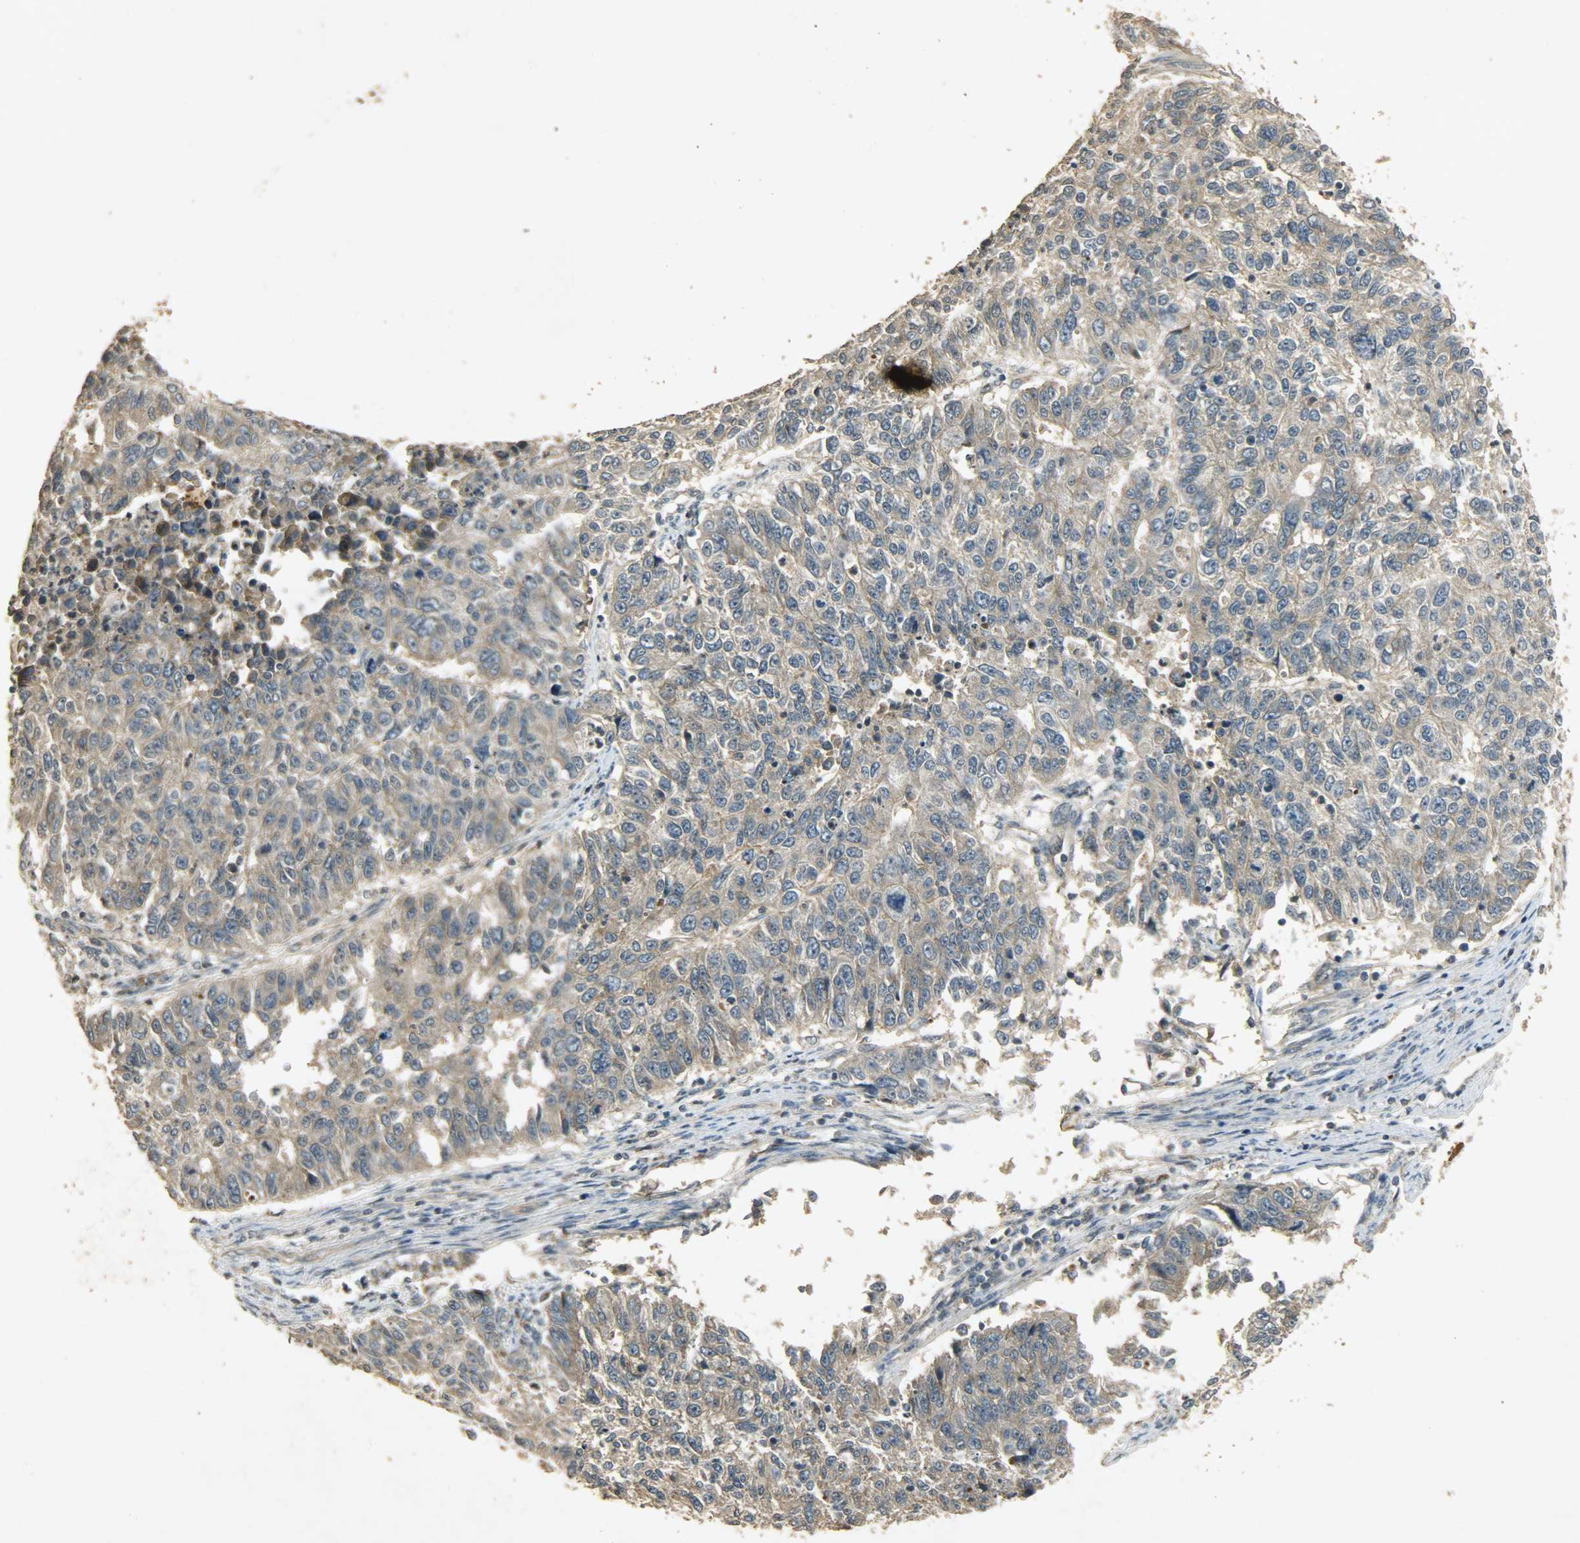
{"staining": {"intensity": "weak", "quantity": ">75%", "location": "cytoplasmic/membranous"}, "tissue": "endometrial cancer", "cell_type": "Tumor cells", "image_type": "cancer", "snomed": [{"axis": "morphology", "description": "Adenocarcinoma, NOS"}, {"axis": "topography", "description": "Endometrium"}], "caption": "Endometrial cancer stained with a brown dye demonstrates weak cytoplasmic/membranous positive expression in approximately >75% of tumor cells.", "gene": "ATP2B1", "patient": {"sex": "female", "age": 42}}